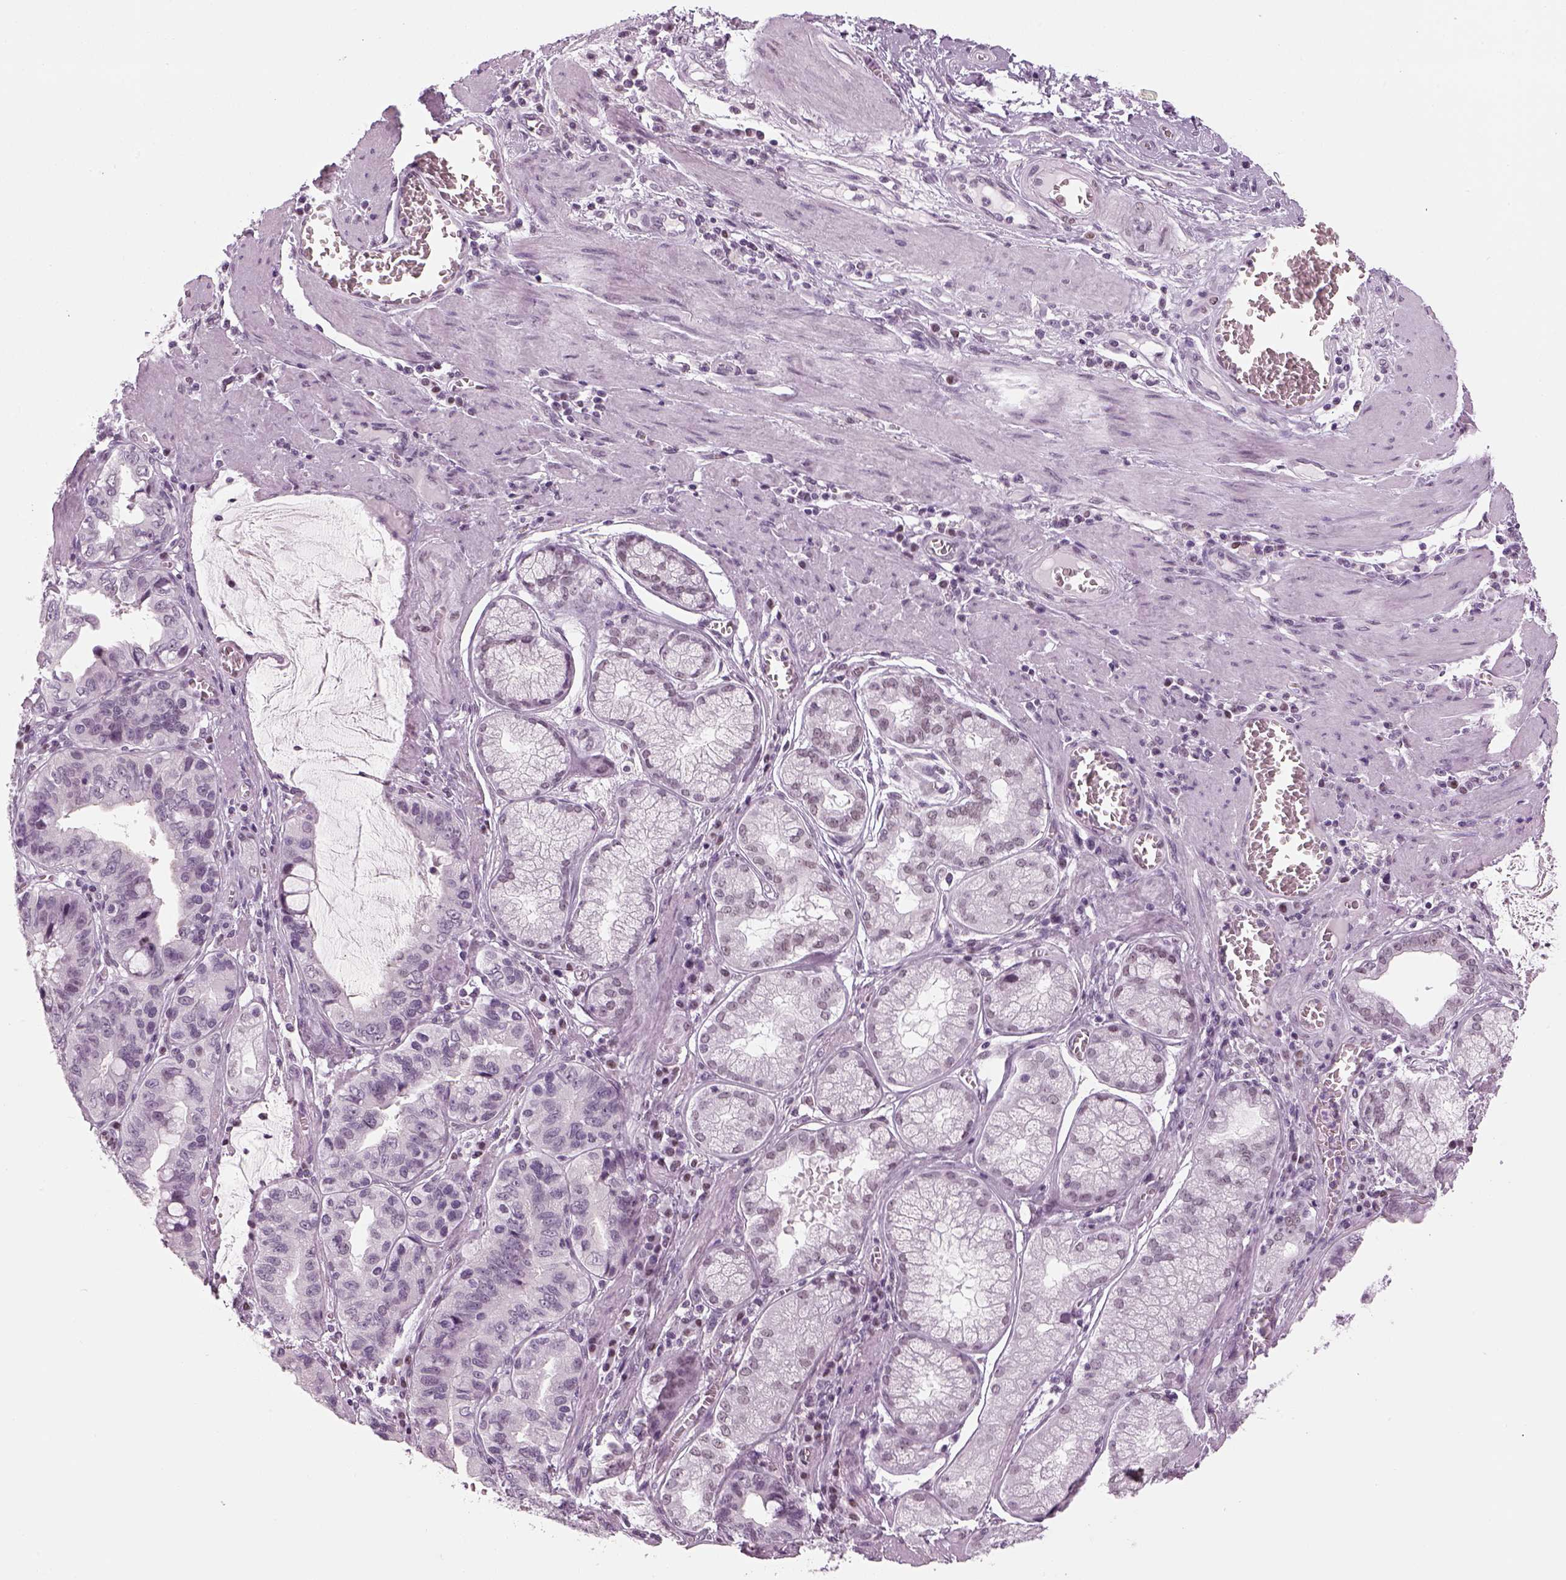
{"staining": {"intensity": "negative", "quantity": "none", "location": "none"}, "tissue": "stomach cancer", "cell_type": "Tumor cells", "image_type": "cancer", "snomed": [{"axis": "morphology", "description": "Adenocarcinoma, NOS"}, {"axis": "topography", "description": "Stomach, lower"}], "caption": "An IHC photomicrograph of adenocarcinoma (stomach) is shown. There is no staining in tumor cells of adenocarcinoma (stomach). The staining is performed using DAB (3,3'-diaminobenzidine) brown chromogen with nuclei counter-stained in using hematoxylin.", "gene": "KCNG2", "patient": {"sex": "female", "age": 76}}